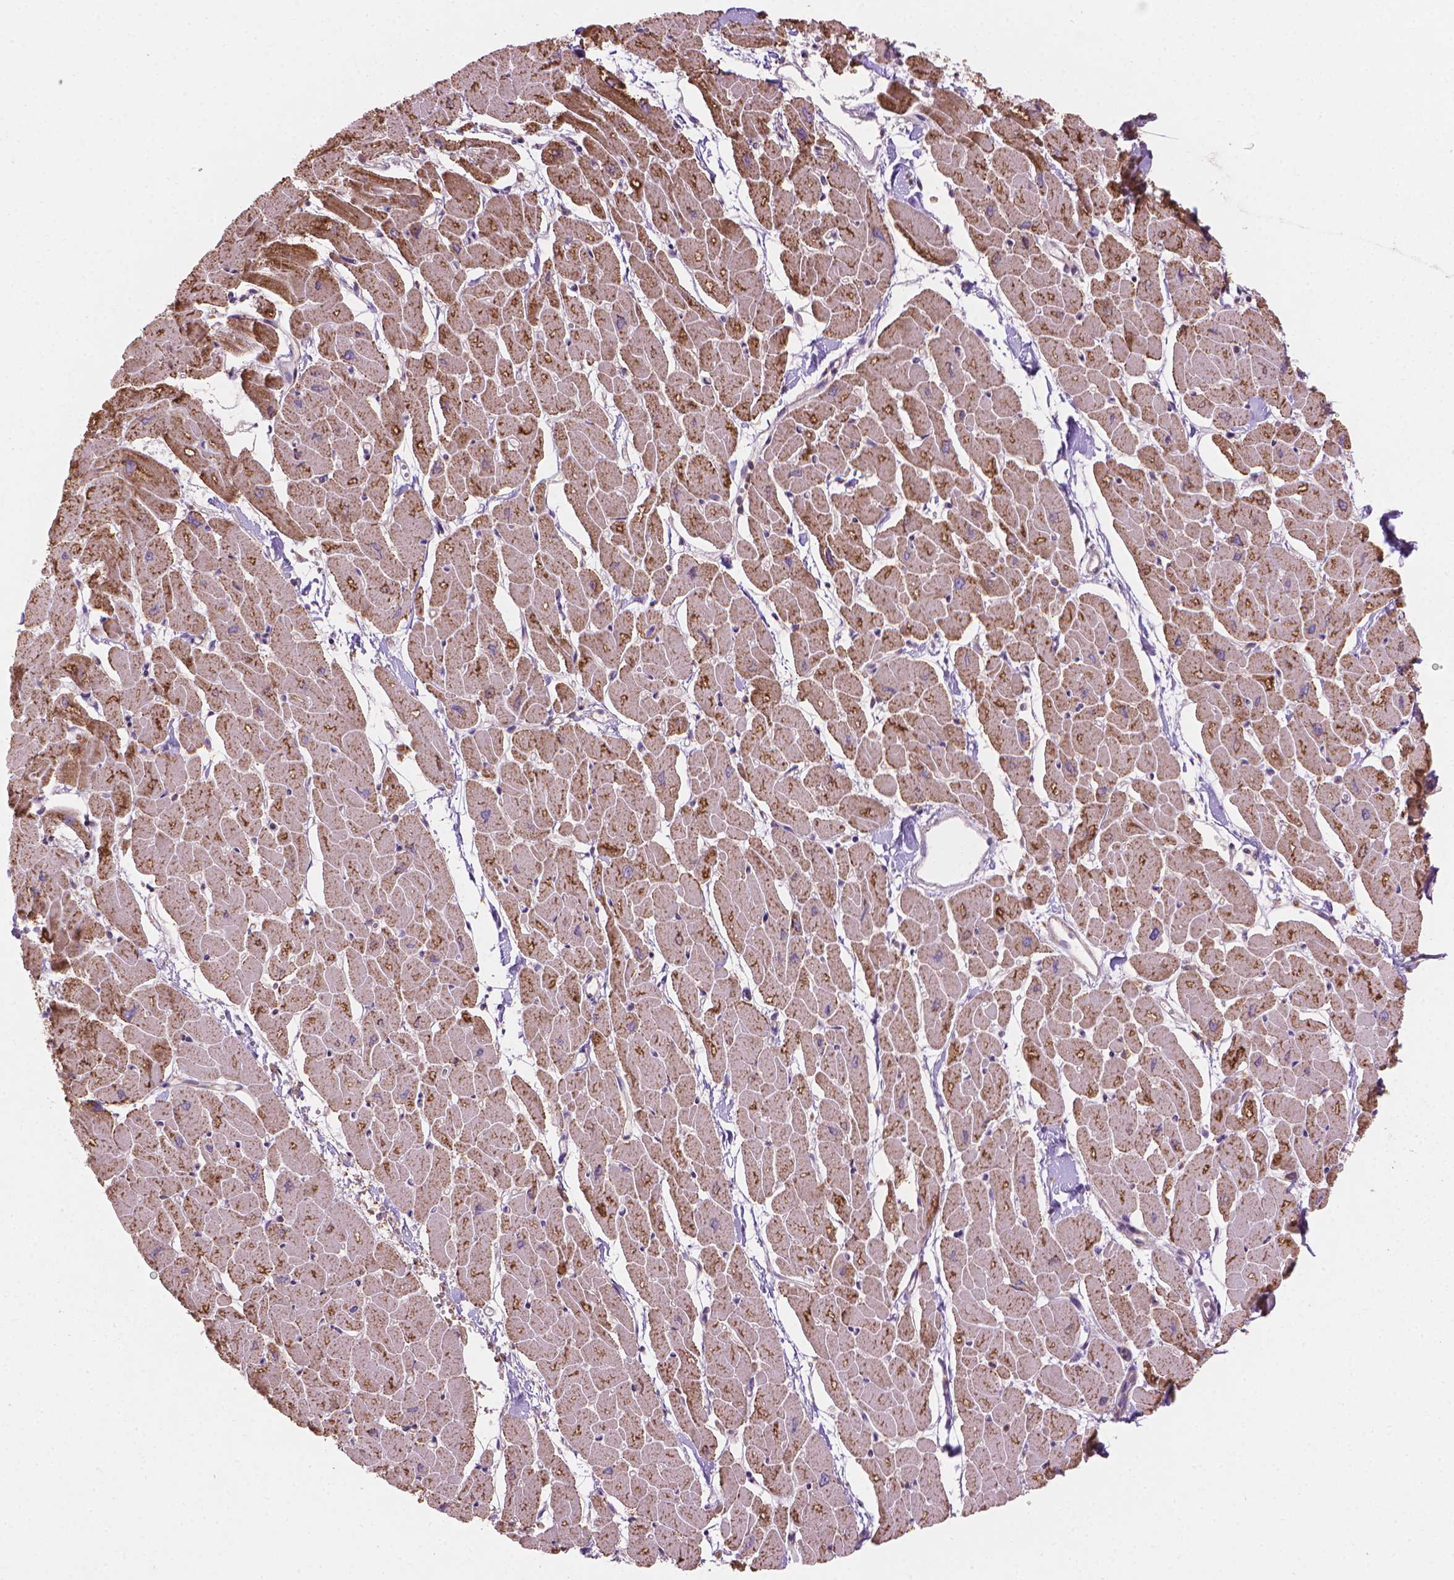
{"staining": {"intensity": "moderate", "quantity": ">75%", "location": "cytoplasmic/membranous"}, "tissue": "heart muscle", "cell_type": "Cardiomyocytes", "image_type": "normal", "snomed": [{"axis": "morphology", "description": "Normal tissue, NOS"}, {"axis": "topography", "description": "Heart"}], "caption": "Immunohistochemical staining of unremarkable heart muscle reveals >75% levels of moderate cytoplasmic/membranous protein positivity in about >75% of cardiomyocytes. Using DAB (brown) and hematoxylin (blue) stains, captured at high magnification using brightfield microscopy.", "gene": "VARS2", "patient": {"sex": "male", "age": 57}}